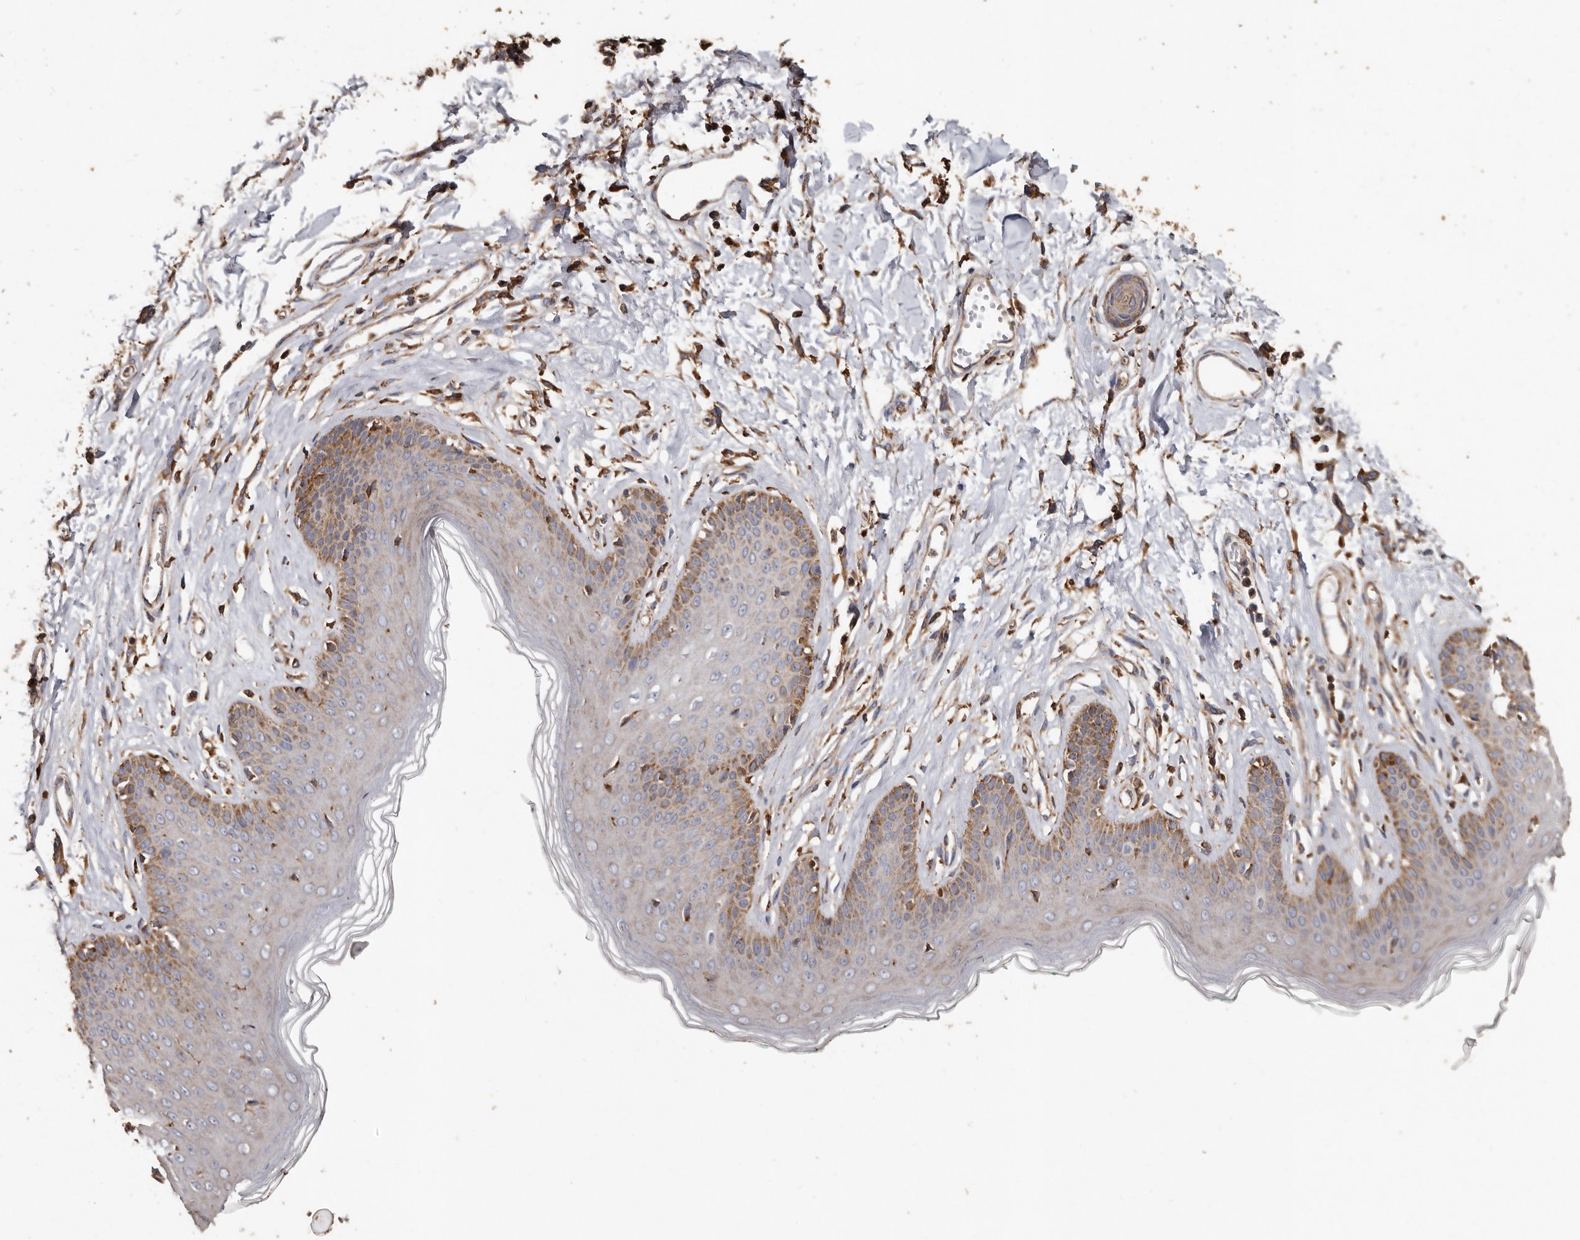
{"staining": {"intensity": "moderate", "quantity": ">75%", "location": "cytoplasmic/membranous"}, "tissue": "skin", "cell_type": "Epidermal cells", "image_type": "normal", "snomed": [{"axis": "morphology", "description": "Normal tissue, NOS"}, {"axis": "morphology", "description": "Squamous cell carcinoma, NOS"}, {"axis": "topography", "description": "Vulva"}], "caption": "Skin stained with DAB (3,3'-diaminobenzidine) immunohistochemistry (IHC) demonstrates medium levels of moderate cytoplasmic/membranous positivity in about >75% of epidermal cells.", "gene": "OSGIN2", "patient": {"sex": "female", "age": 85}}